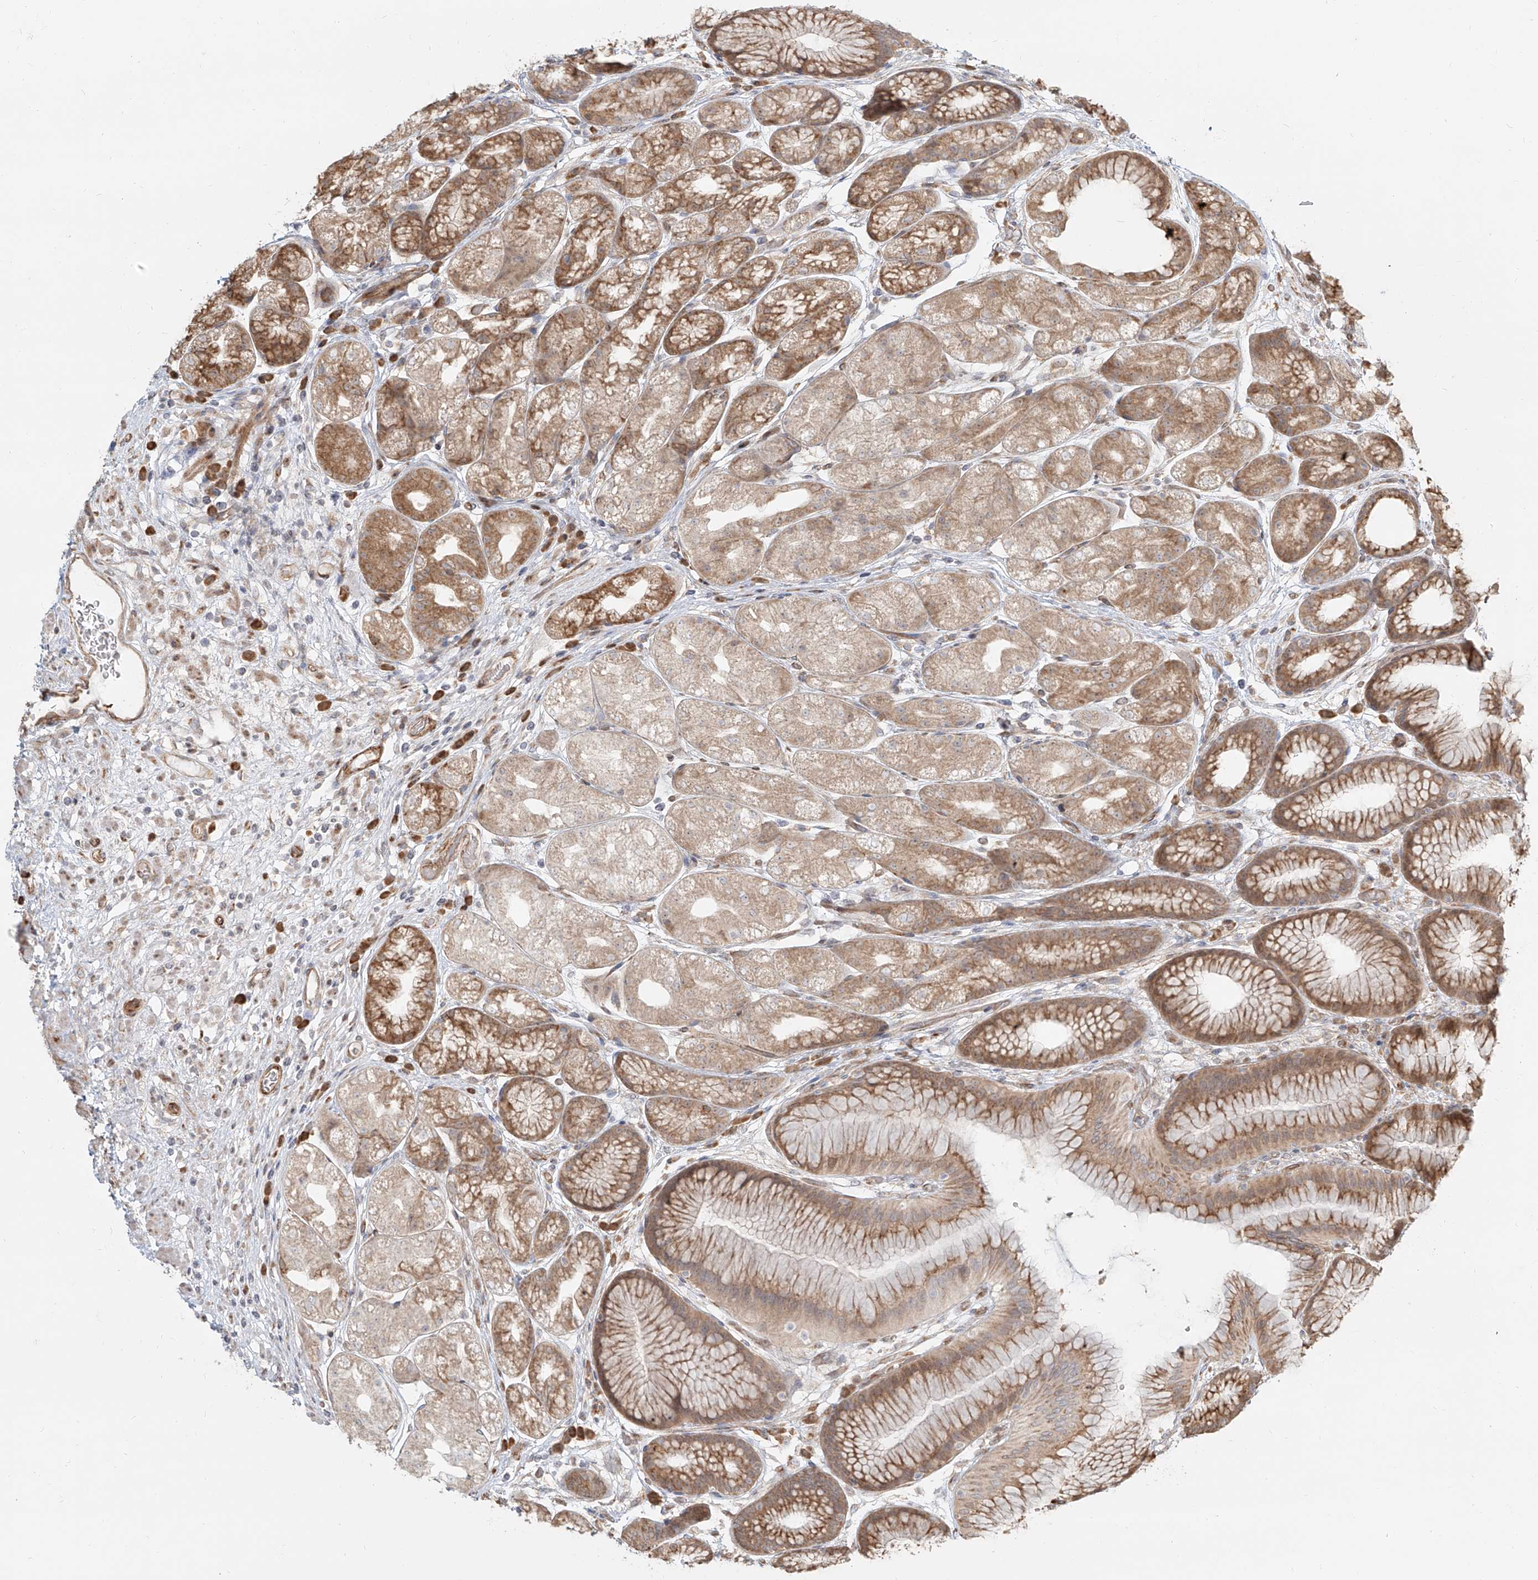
{"staining": {"intensity": "moderate", "quantity": ">75%", "location": "cytoplasmic/membranous"}, "tissue": "stomach", "cell_type": "Glandular cells", "image_type": "normal", "snomed": [{"axis": "morphology", "description": "Normal tissue, NOS"}, {"axis": "topography", "description": "Stomach"}], "caption": "Normal stomach displays moderate cytoplasmic/membranous positivity in about >75% of glandular cells.", "gene": "UBE2K", "patient": {"sex": "male", "age": 57}}